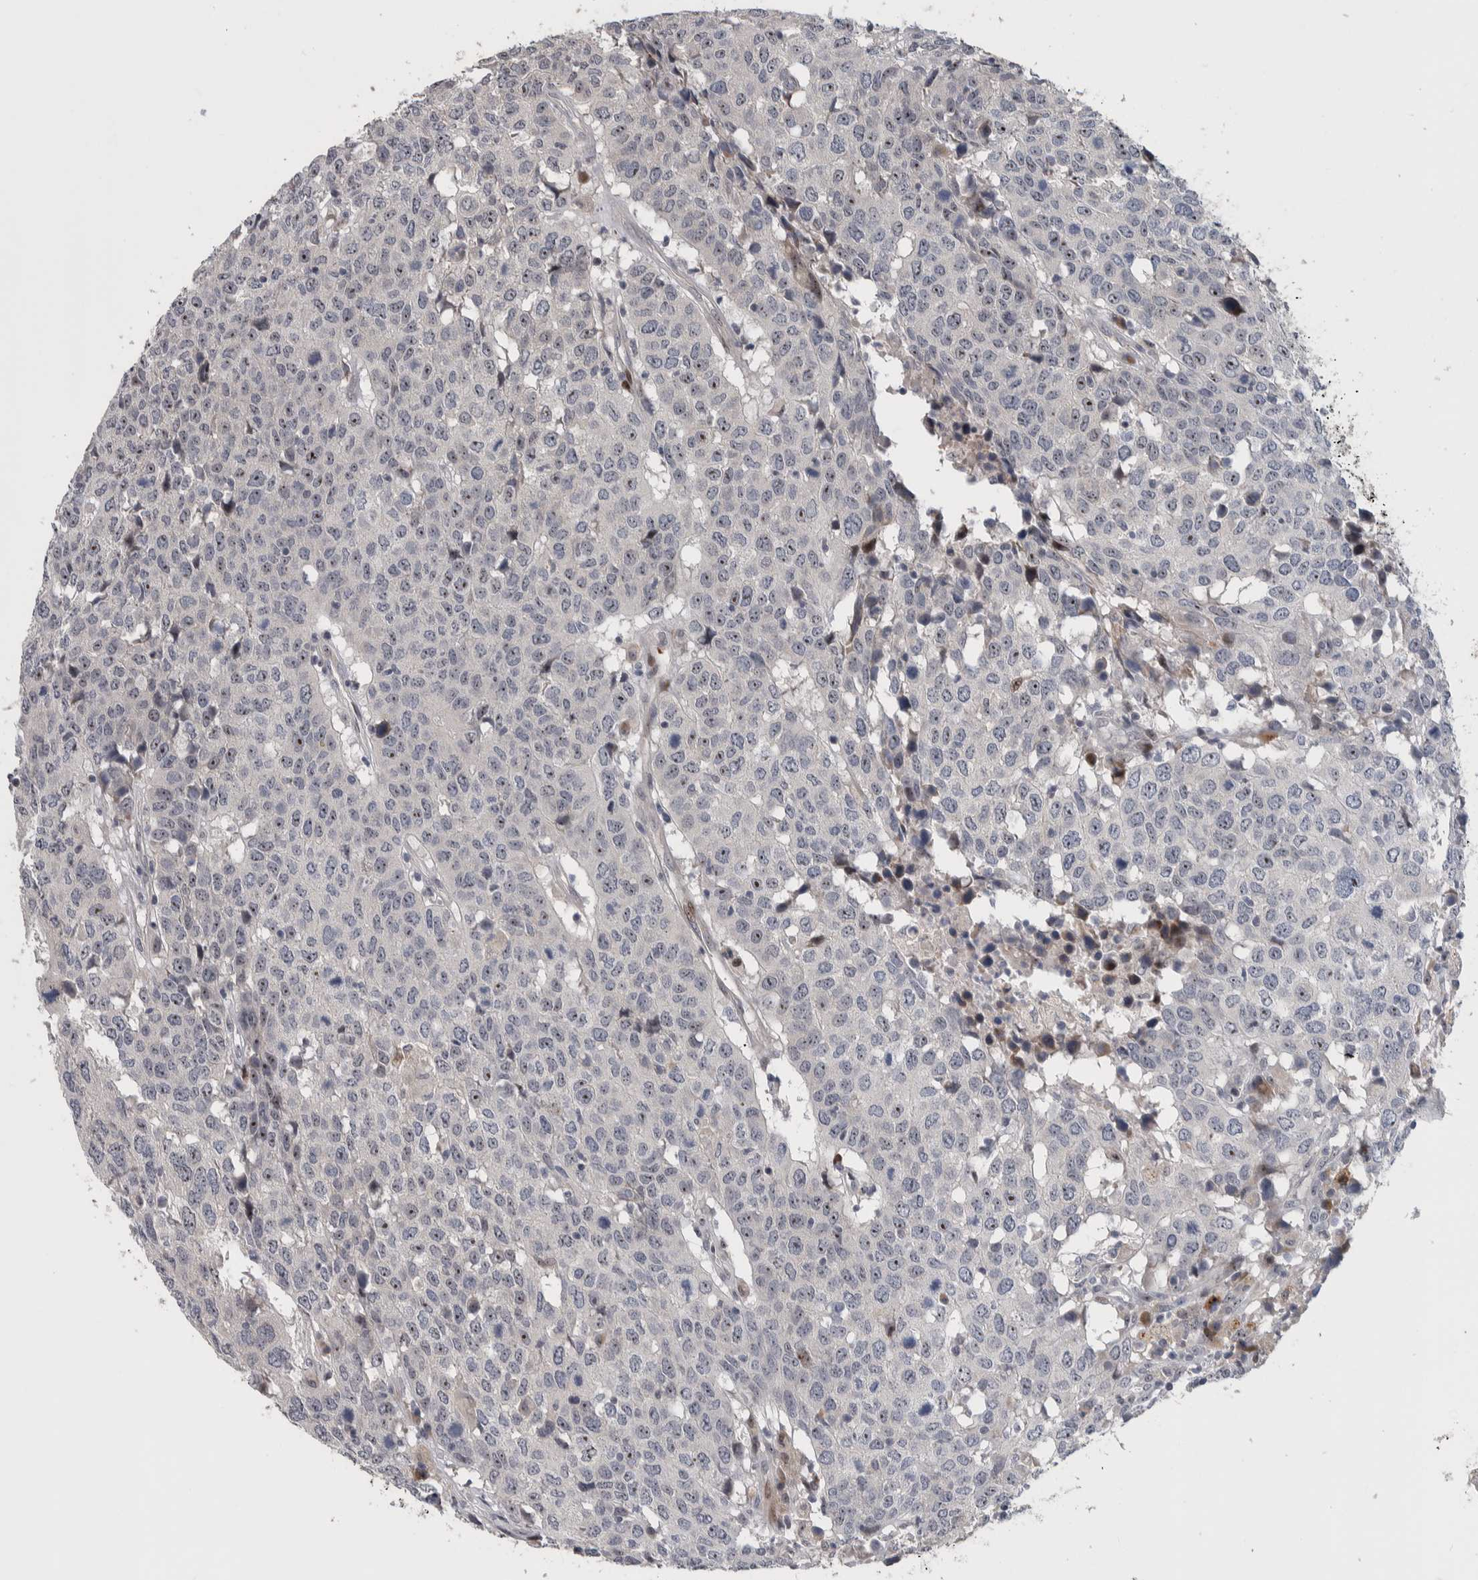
{"staining": {"intensity": "moderate", "quantity": "25%-75%", "location": "nuclear"}, "tissue": "head and neck cancer", "cell_type": "Tumor cells", "image_type": "cancer", "snomed": [{"axis": "morphology", "description": "Squamous cell carcinoma, NOS"}, {"axis": "topography", "description": "Head-Neck"}], "caption": "IHC of head and neck cancer (squamous cell carcinoma) shows medium levels of moderate nuclear expression in about 25%-75% of tumor cells. The protein of interest is shown in brown color, while the nuclei are stained blue.", "gene": "PRRG4", "patient": {"sex": "male", "age": 66}}